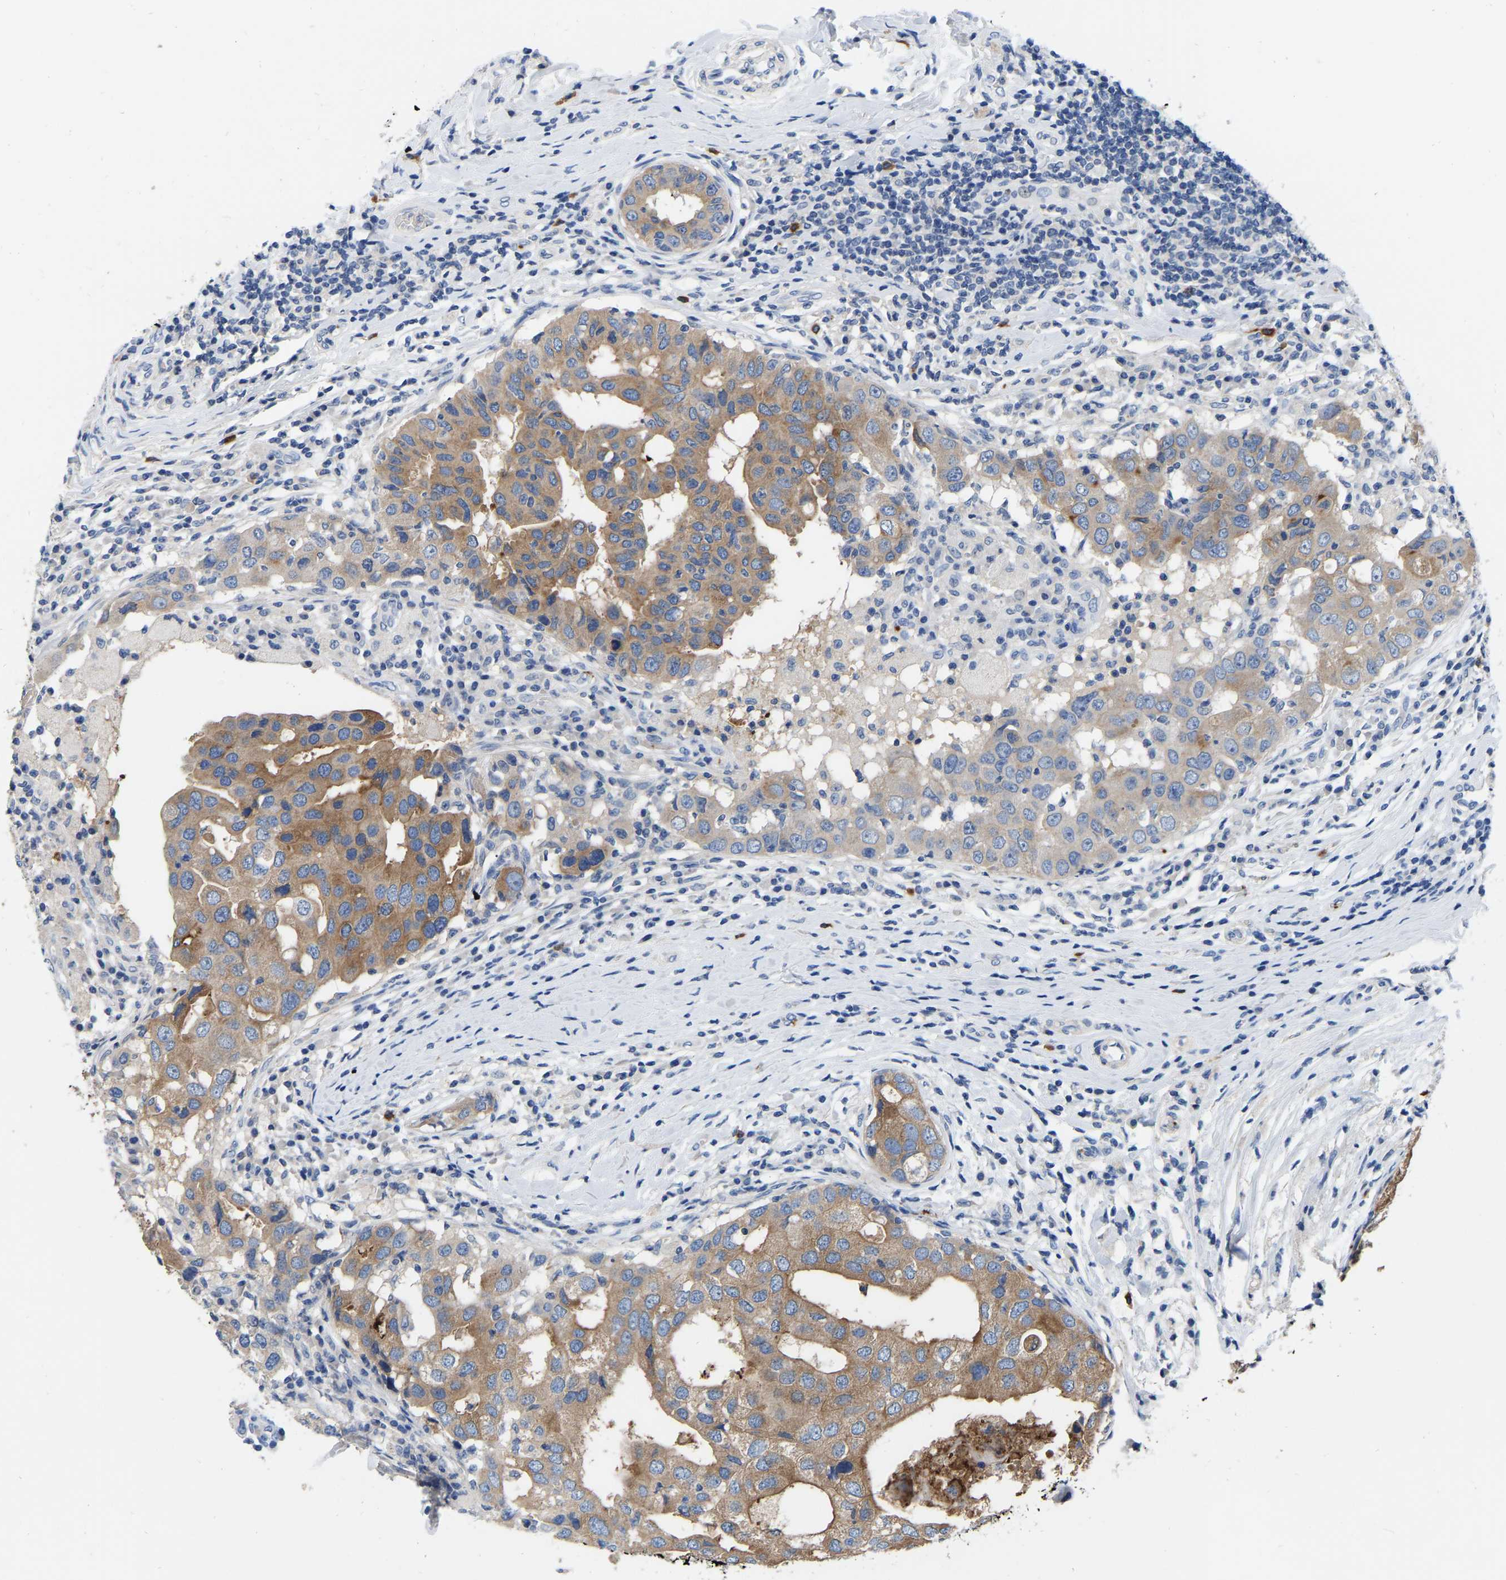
{"staining": {"intensity": "moderate", "quantity": ">75%", "location": "cytoplasmic/membranous"}, "tissue": "breast cancer", "cell_type": "Tumor cells", "image_type": "cancer", "snomed": [{"axis": "morphology", "description": "Duct carcinoma"}, {"axis": "topography", "description": "Breast"}], "caption": "Moderate cytoplasmic/membranous expression is seen in about >75% of tumor cells in breast intraductal carcinoma. (brown staining indicates protein expression, while blue staining denotes nuclei).", "gene": "RAB27B", "patient": {"sex": "female", "age": 27}}